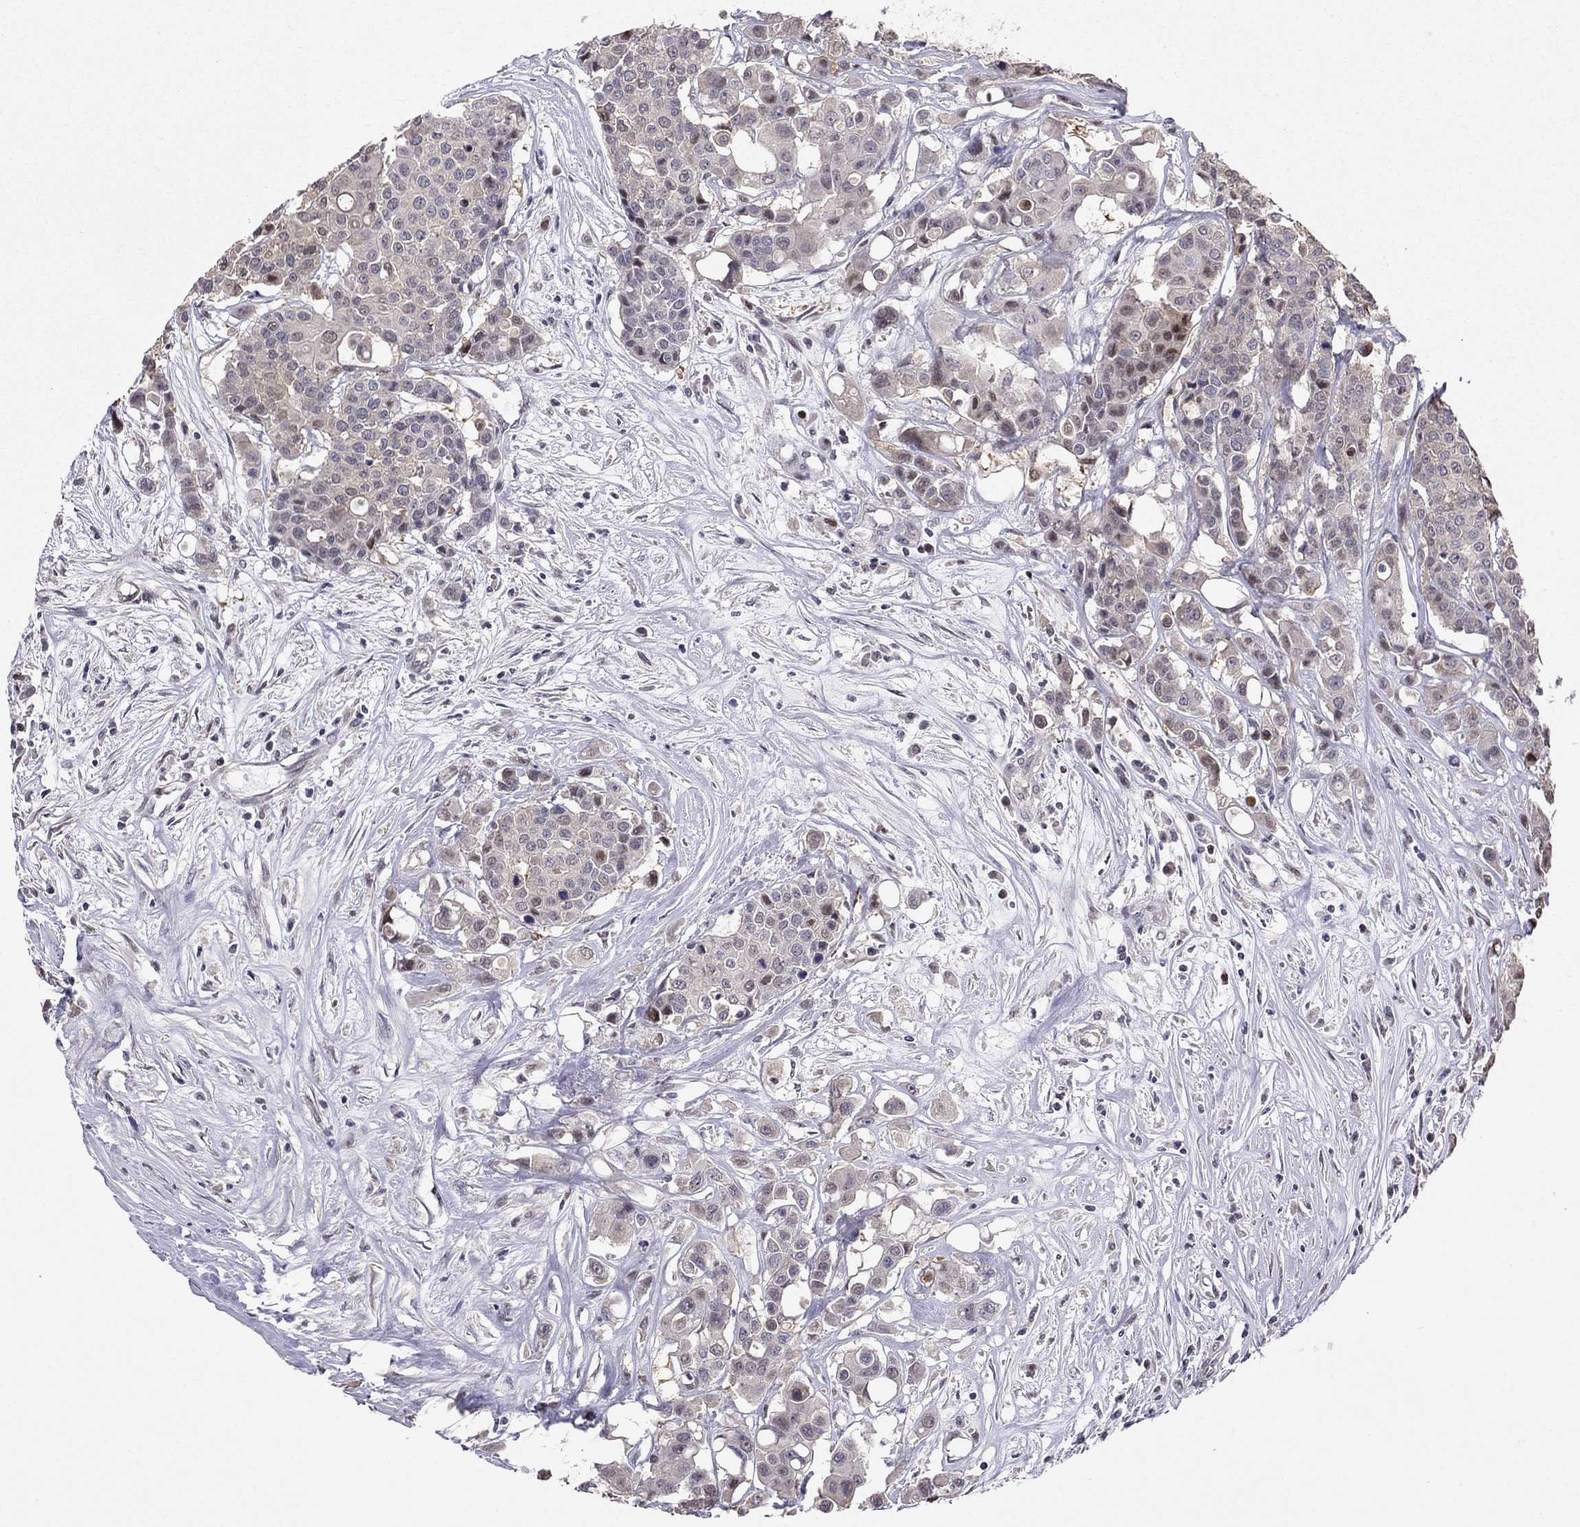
{"staining": {"intensity": "weak", "quantity": "25%-75%", "location": "cytoplasmic/membranous"}, "tissue": "carcinoid", "cell_type": "Tumor cells", "image_type": "cancer", "snomed": [{"axis": "morphology", "description": "Carcinoid, malignant, NOS"}, {"axis": "topography", "description": "Colon"}], "caption": "Immunohistochemical staining of human carcinoid displays weak cytoplasmic/membranous protein positivity in about 25%-75% of tumor cells.", "gene": "LRRC39", "patient": {"sex": "male", "age": 81}}